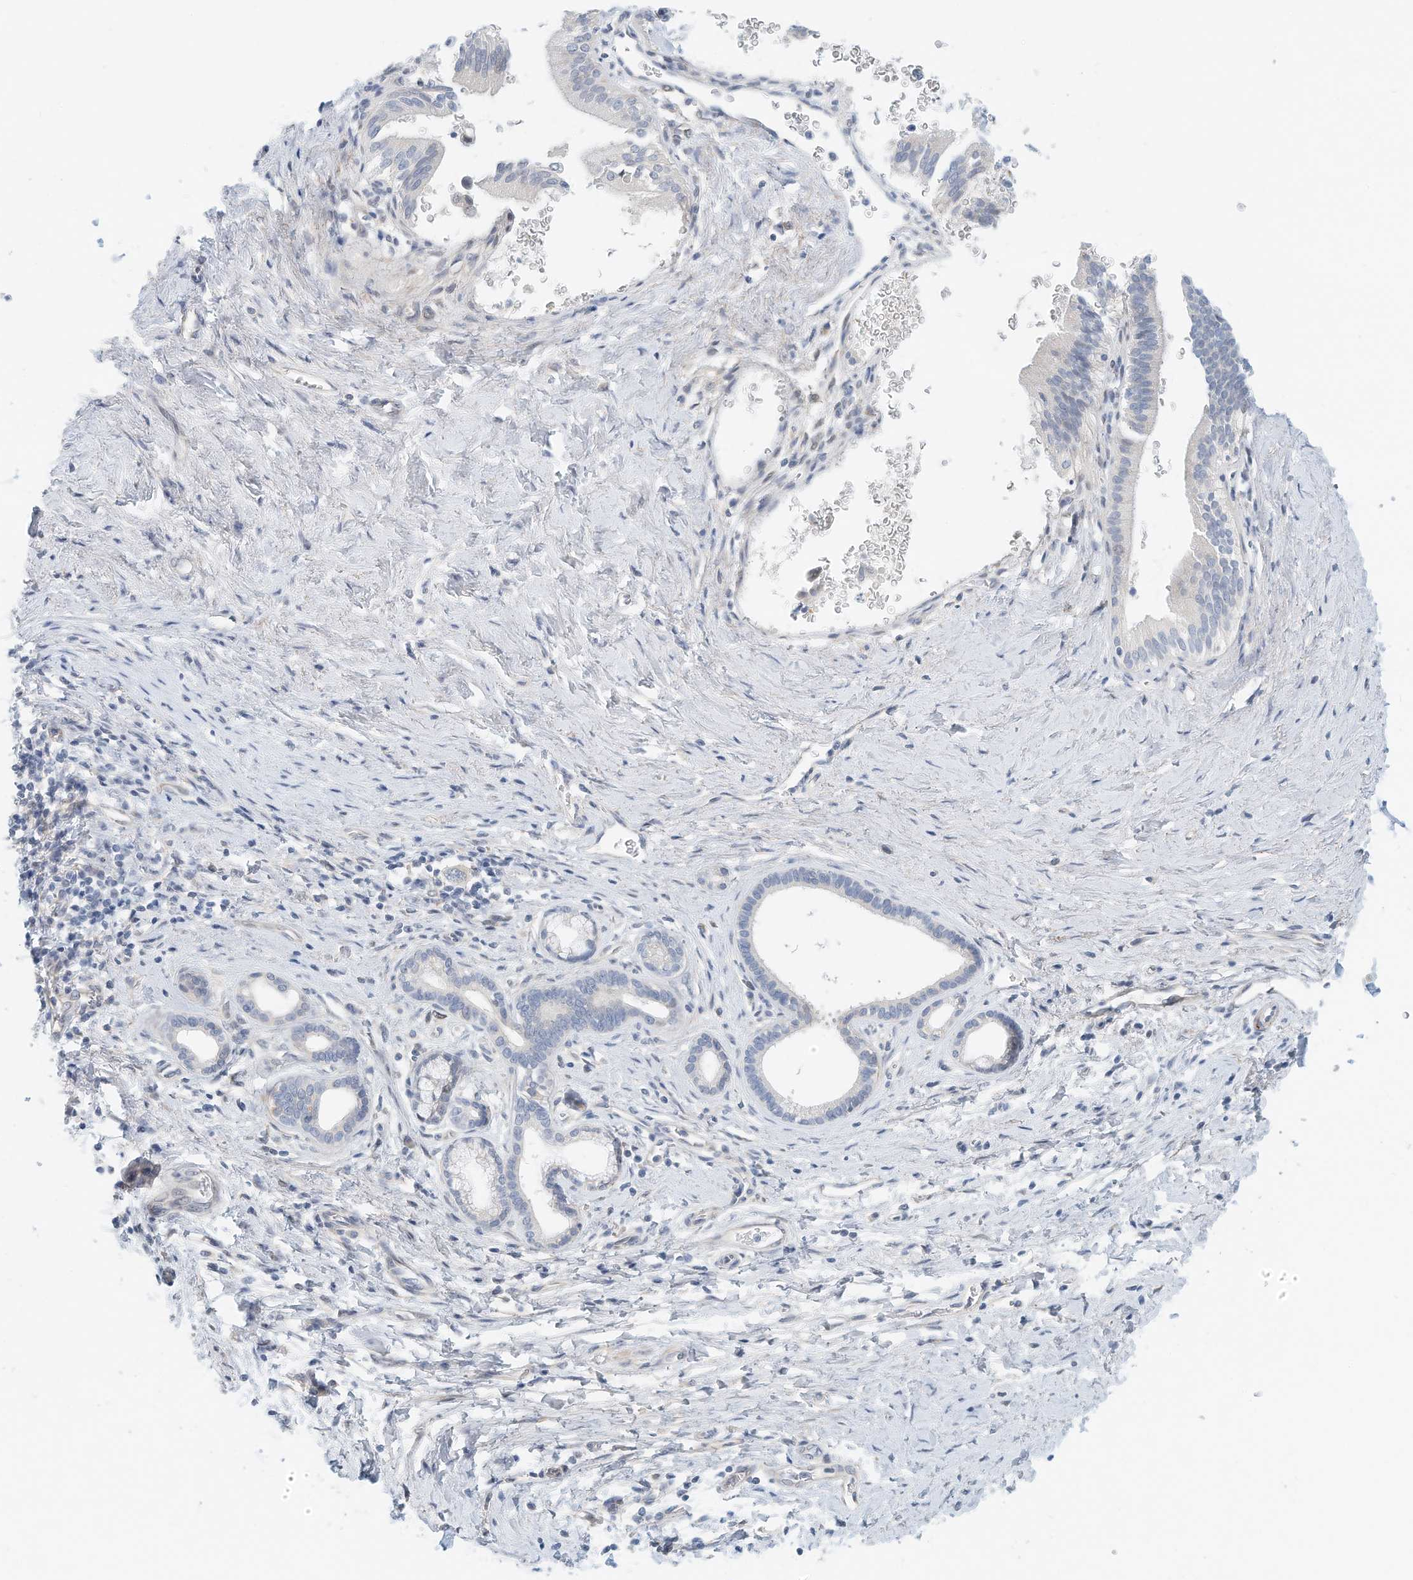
{"staining": {"intensity": "negative", "quantity": "none", "location": "none"}, "tissue": "pancreatic cancer", "cell_type": "Tumor cells", "image_type": "cancer", "snomed": [{"axis": "morphology", "description": "Adenocarcinoma, NOS"}, {"axis": "topography", "description": "Pancreas"}], "caption": "Immunohistochemistry (IHC) photomicrograph of neoplastic tissue: pancreatic cancer (adenocarcinoma) stained with DAB demonstrates no significant protein expression in tumor cells. (DAB (3,3'-diaminobenzidine) immunohistochemistry (IHC) with hematoxylin counter stain).", "gene": "ARHGAP28", "patient": {"sex": "female", "age": 72}}